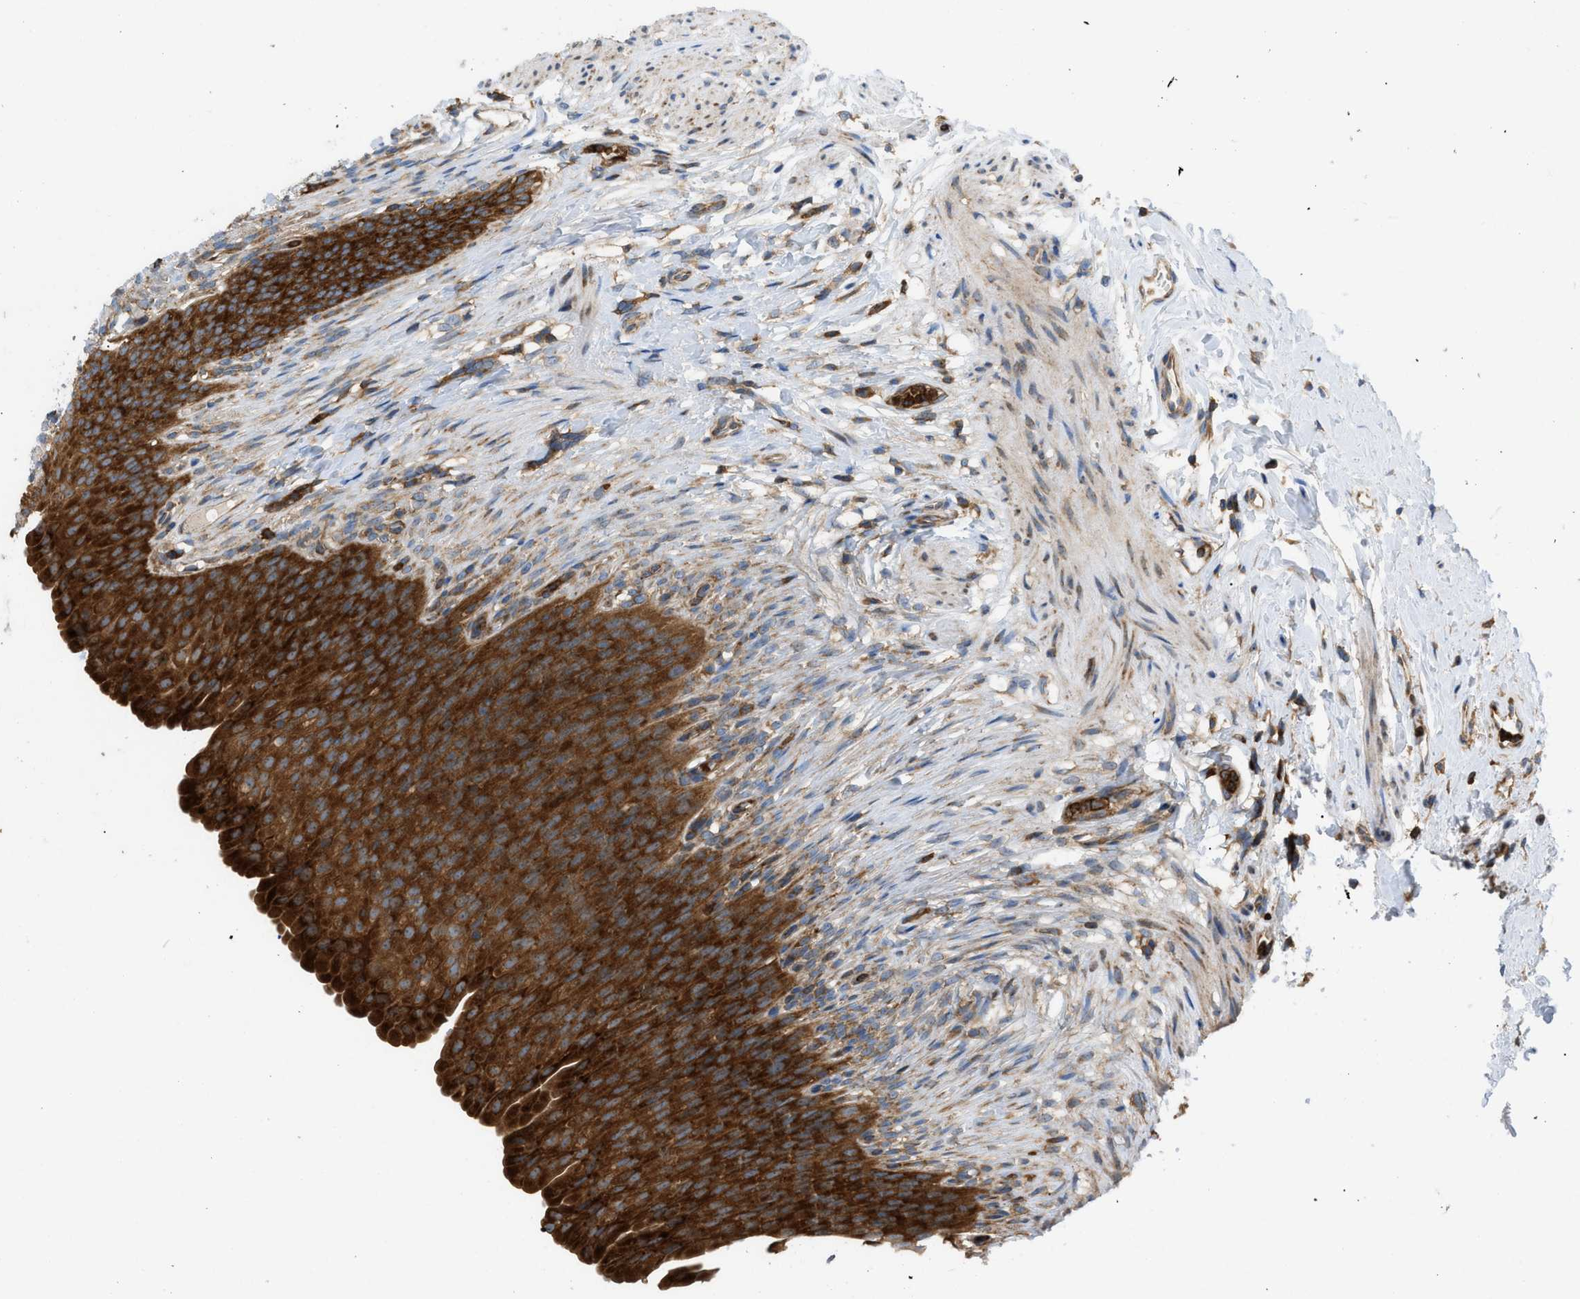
{"staining": {"intensity": "strong", "quantity": ">75%", "location": "cytoplasmic/membranous"}, "tissue": "urinary bladder", "cell_type": "Urothelial cells", "image_type": "normal", "snomed": [{"axis": "morphology", "description": "Normal tissue, NOS"}, {"axis": "topography", "description": "Urinary bladder"}], "caption": "Immunohistochemical staining of benign urinary bladder demonstrates >75% levels of strong cytoplasmic/membranous protein positivity in about >75% of urothelial cells.", "gene": "GPAT4", "patient": {"sex": "female", "age": 79}}